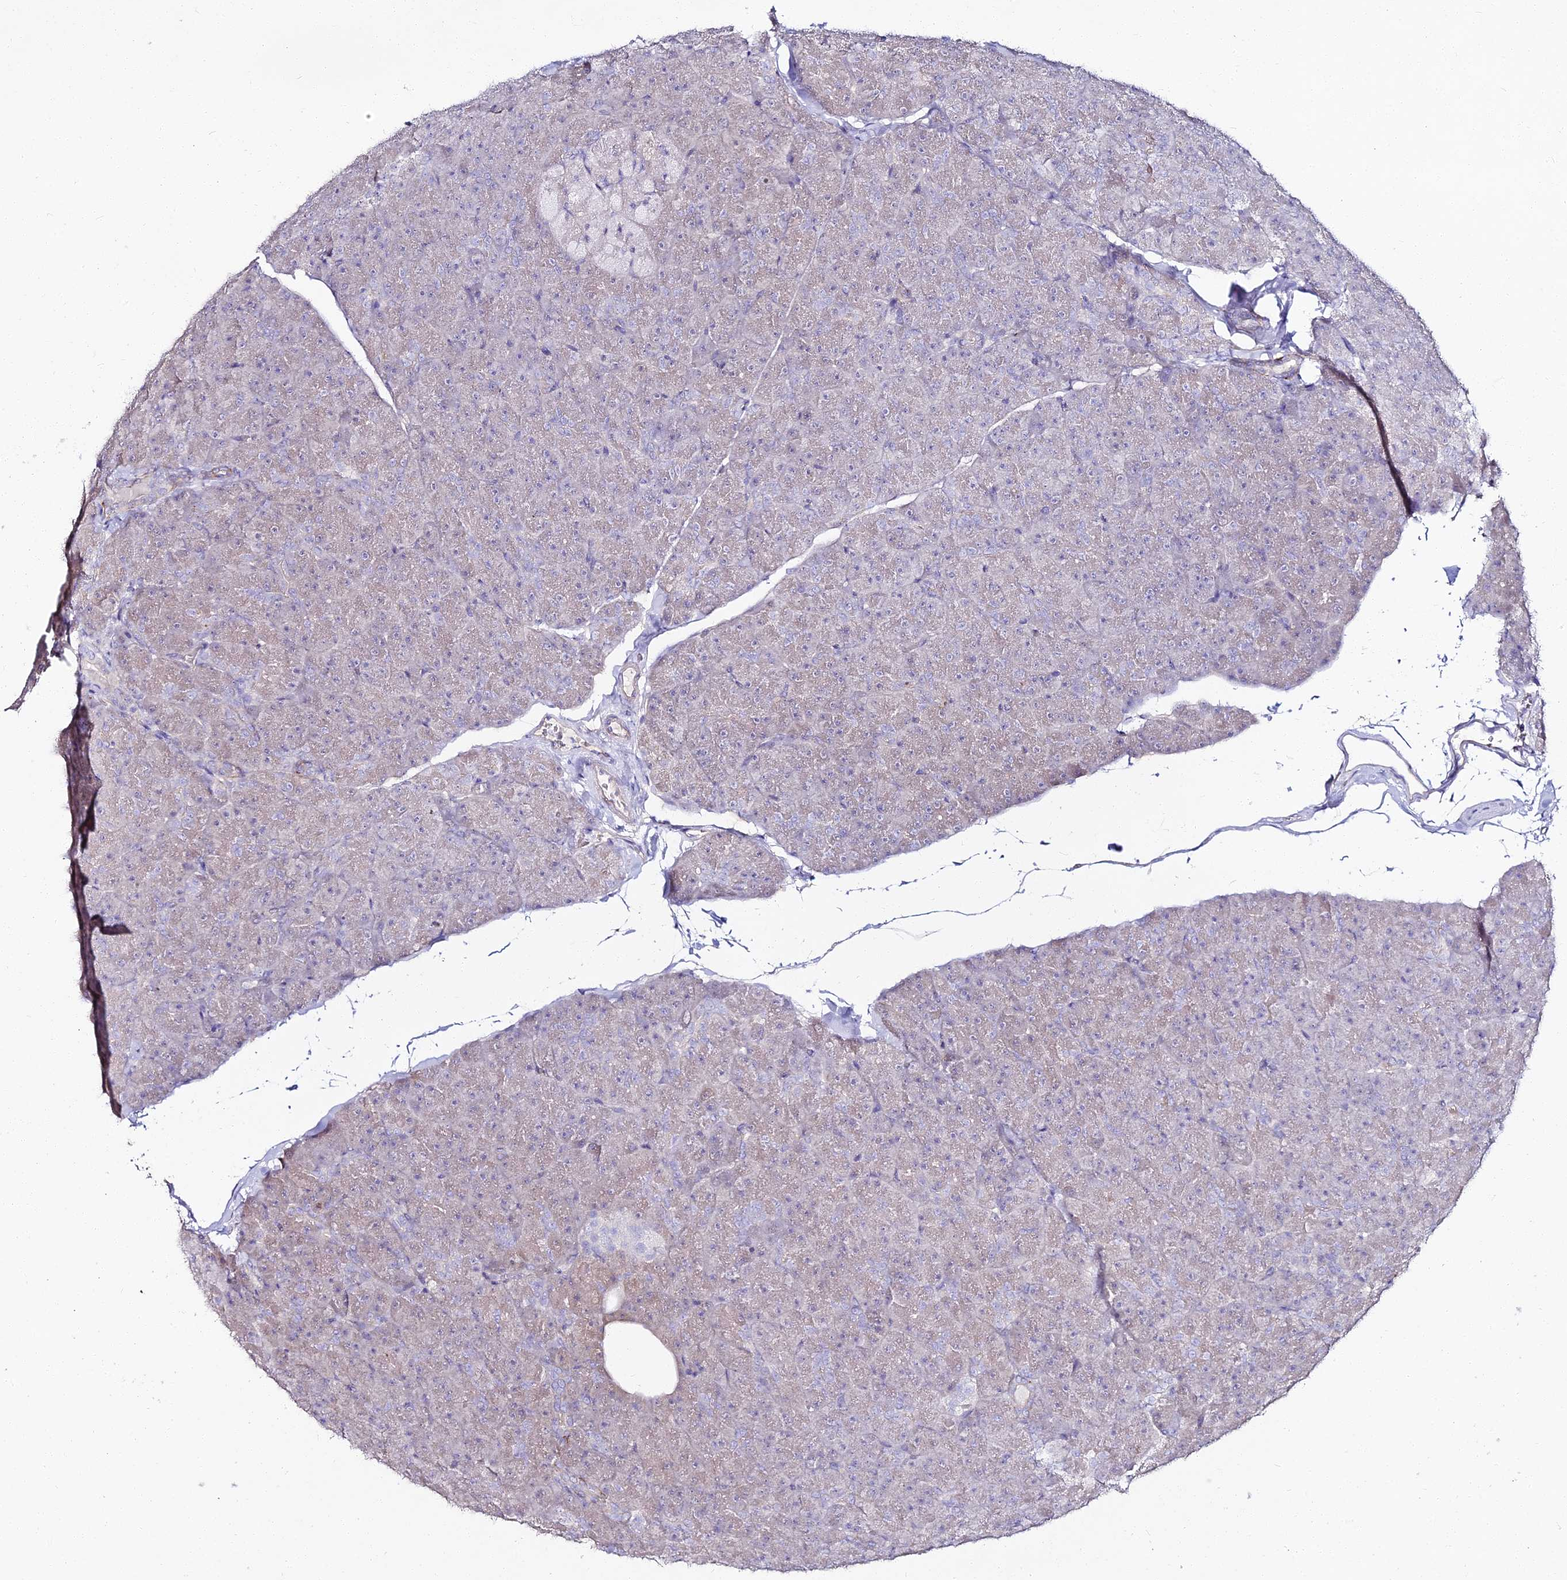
{"staining": {"intensity": "negative", "quantity": "none", "location": "none"}, "tissue": "pancreas", "cell_type": "Exocrine glandular cells", "image_type": "normal", "snomed": [{"axis": "morphology", "description": "Normal tissue, NOS"}, {"axis": "topography", "description": "Pancreas"}], "caption": "The histopathology image demonstrates no staining of exocrine glandular cells in normal pancreas.", "gene": "ALPG", "patient": {"sex": "male", "age": 36}}